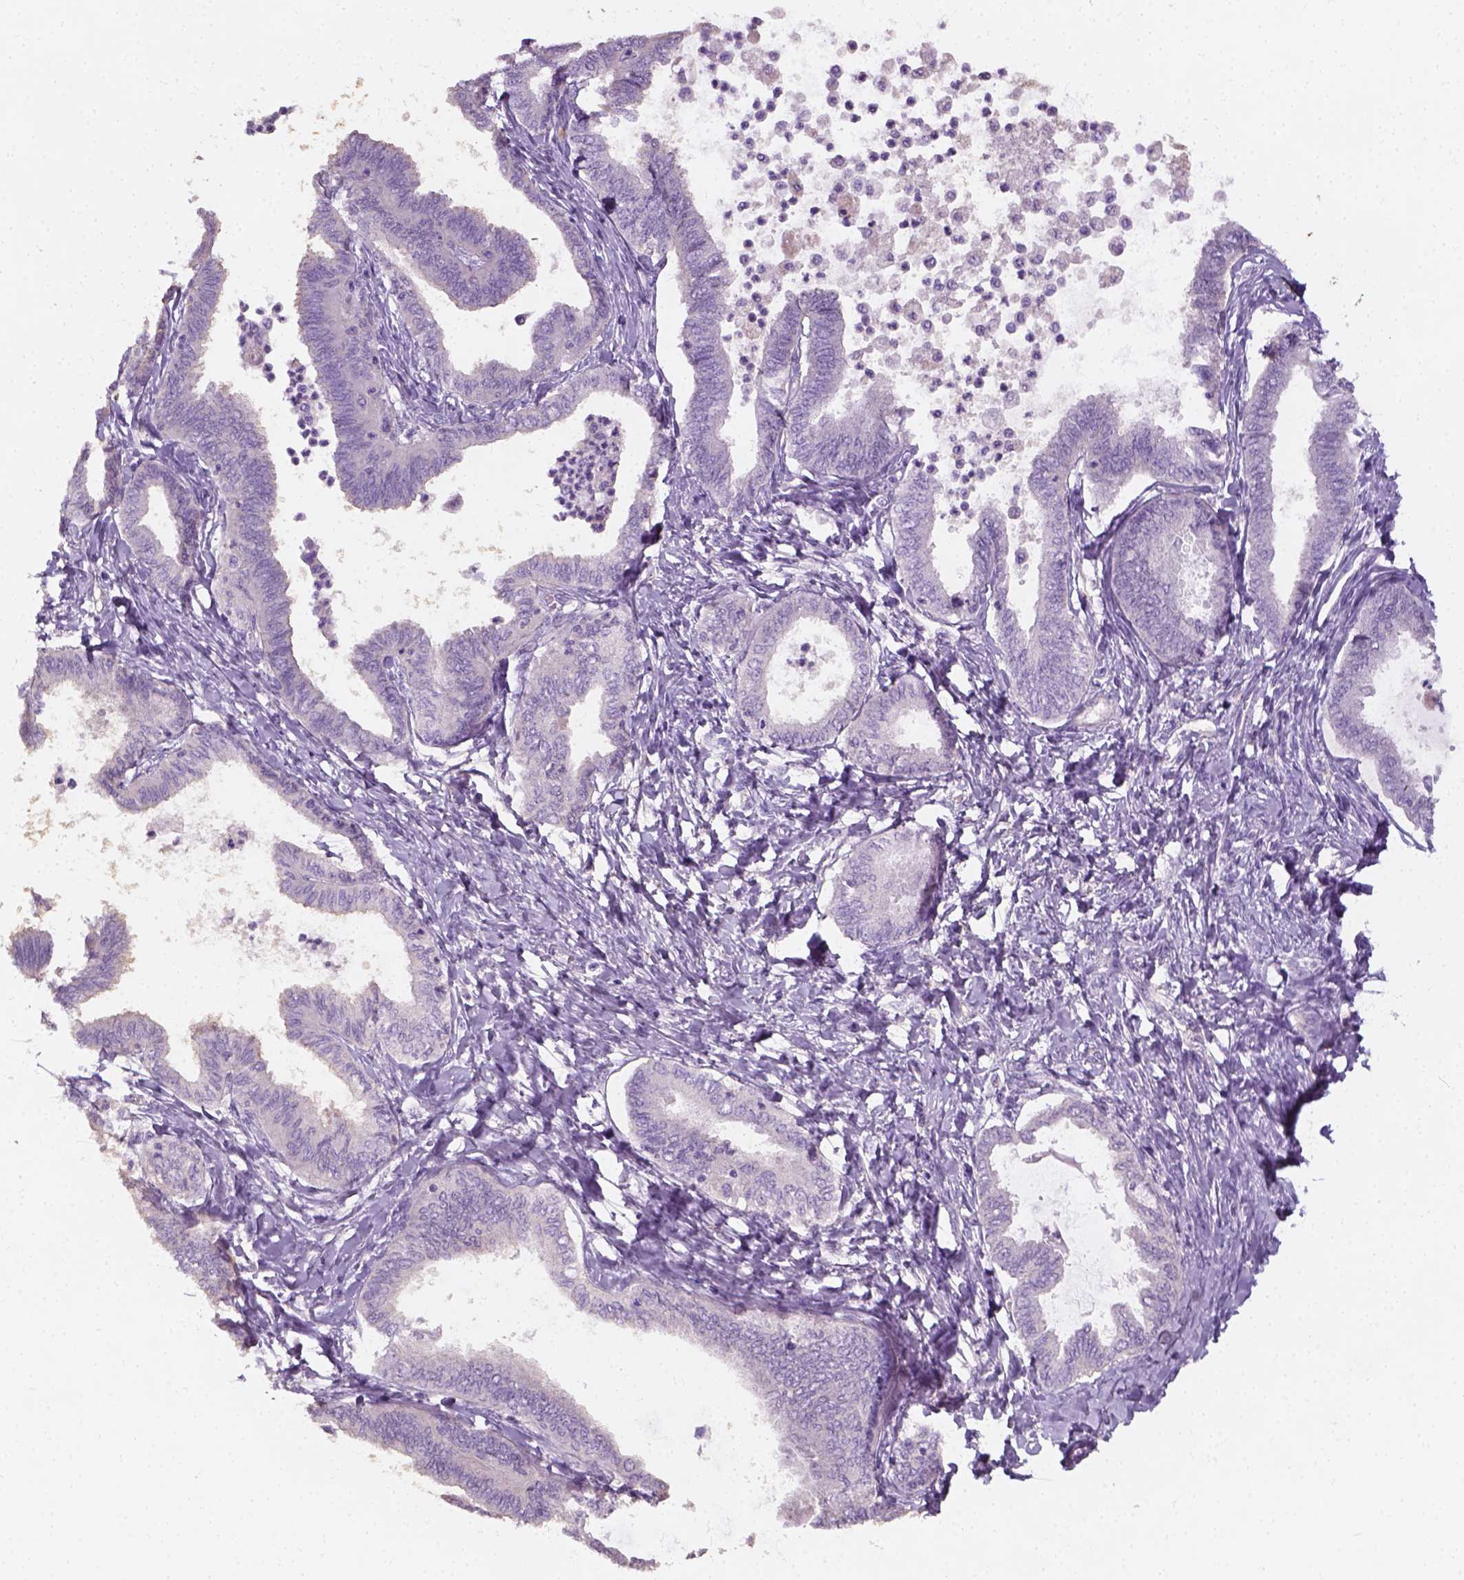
{"staining": {"intensity": "negative", "quantity": "none", "location": "none"}, "tissue": "ovarian cancer", "cell_type": "Tumor cells", "image_type": "cancer", "snomed": [{"axis": "morphology", "description": "Carcinoma, endometroid"}, {"axis": "topography", "description": "Ovary"}], "caption": "This is a micrograph of IHC staining of ovarian cancer, which shows no positivity in tumor cells.", "gene": "DHCR24", "patient": {"sex": "female", "age": 70}}